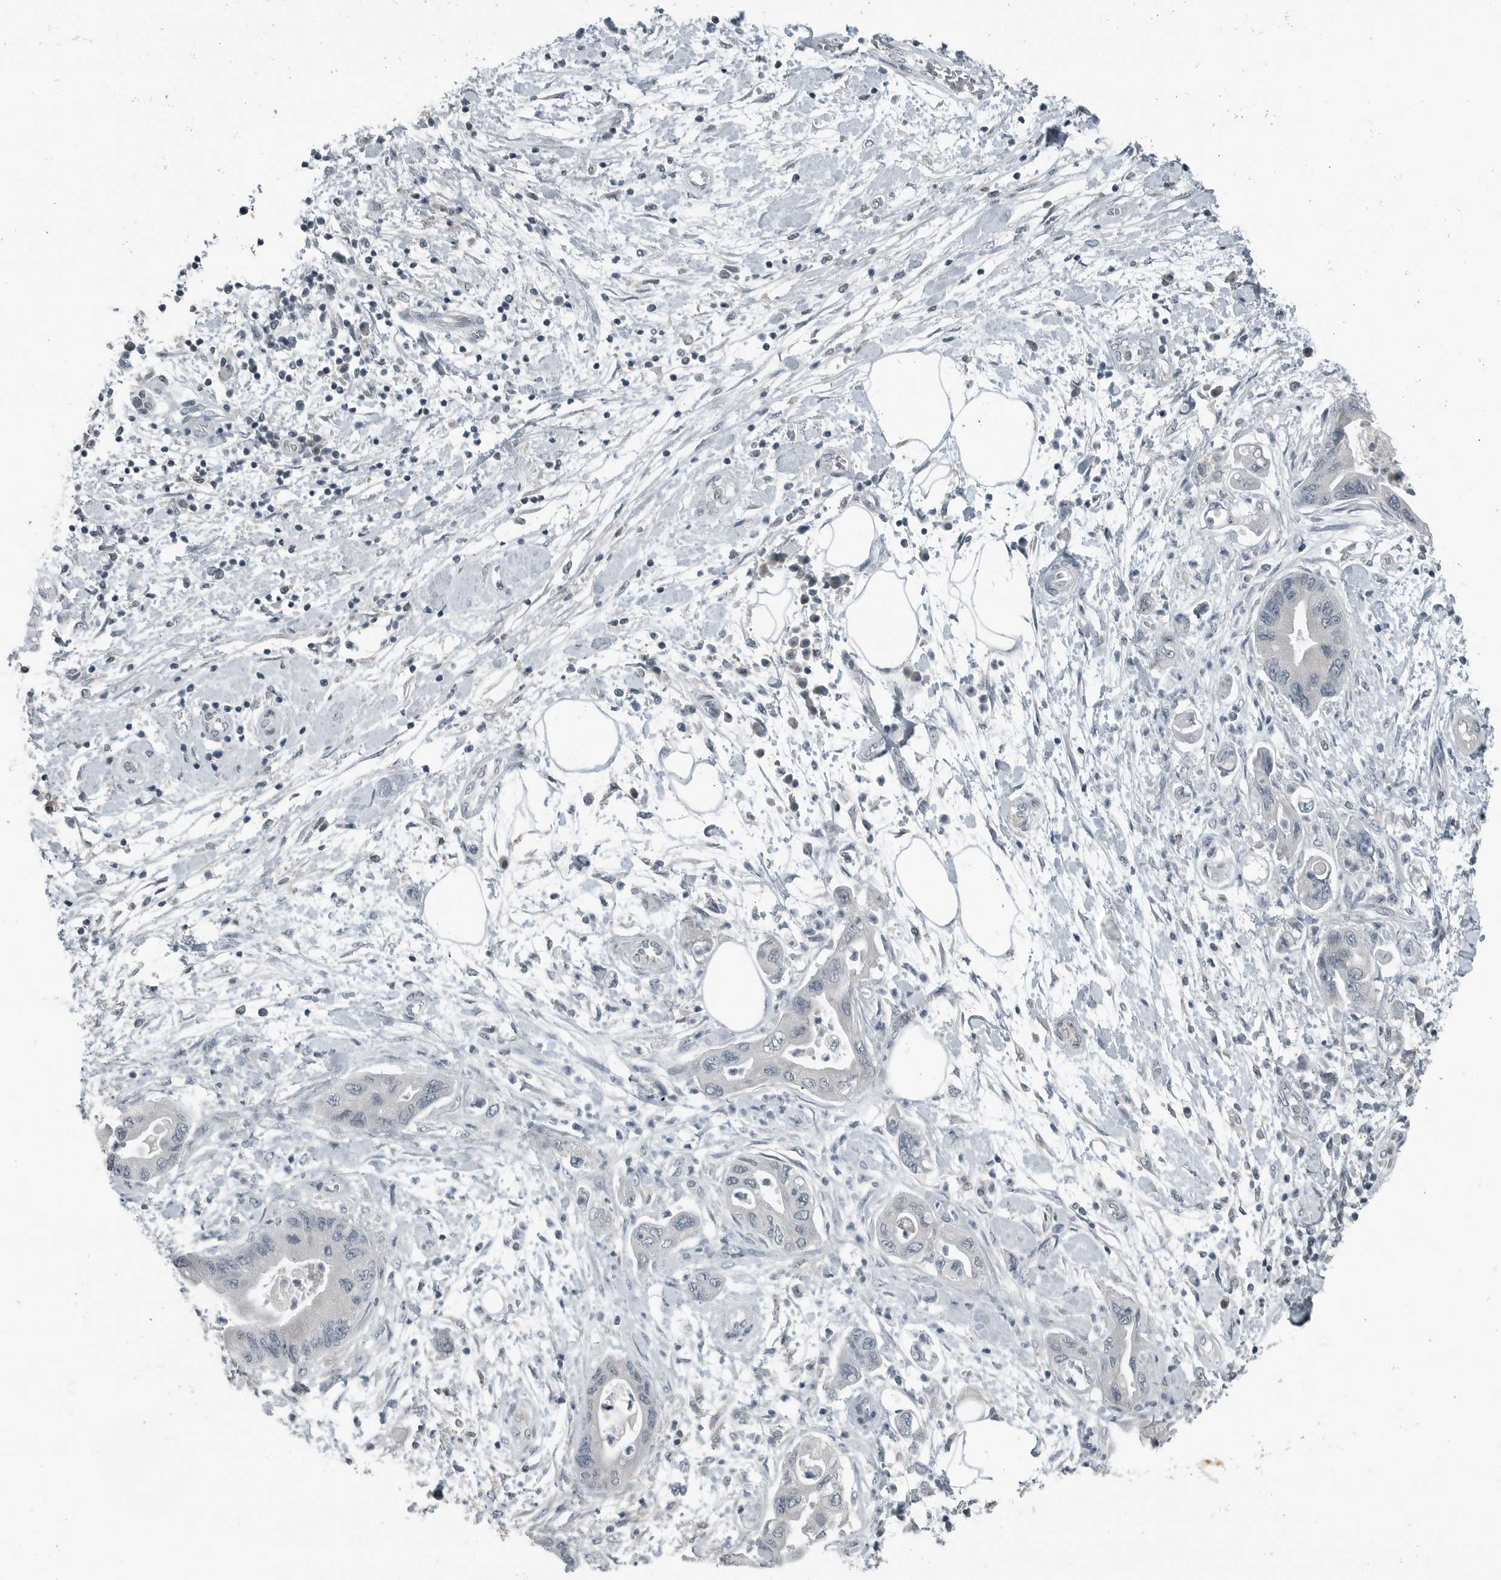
{"staining": {"intensity": "negative", "quantity": "none", "location": "none"}, "tissue": "pancreatic cancer", "cell_type": "Tumor cells", "image_type": "cancer", "snomed": [{"axis": "morphology", "description": "Adenocarcinoma, NOS"}, {"axis": "topography", "description": "Pancreas"}], "caption": "IHC histopathology image of neoplastic tissue: pancreatic cancer stained with DAB exhibits no significant protein expression in tumor cells.", "gene": "KYAT1", "patient": {"sex": "female", "age": 73}}